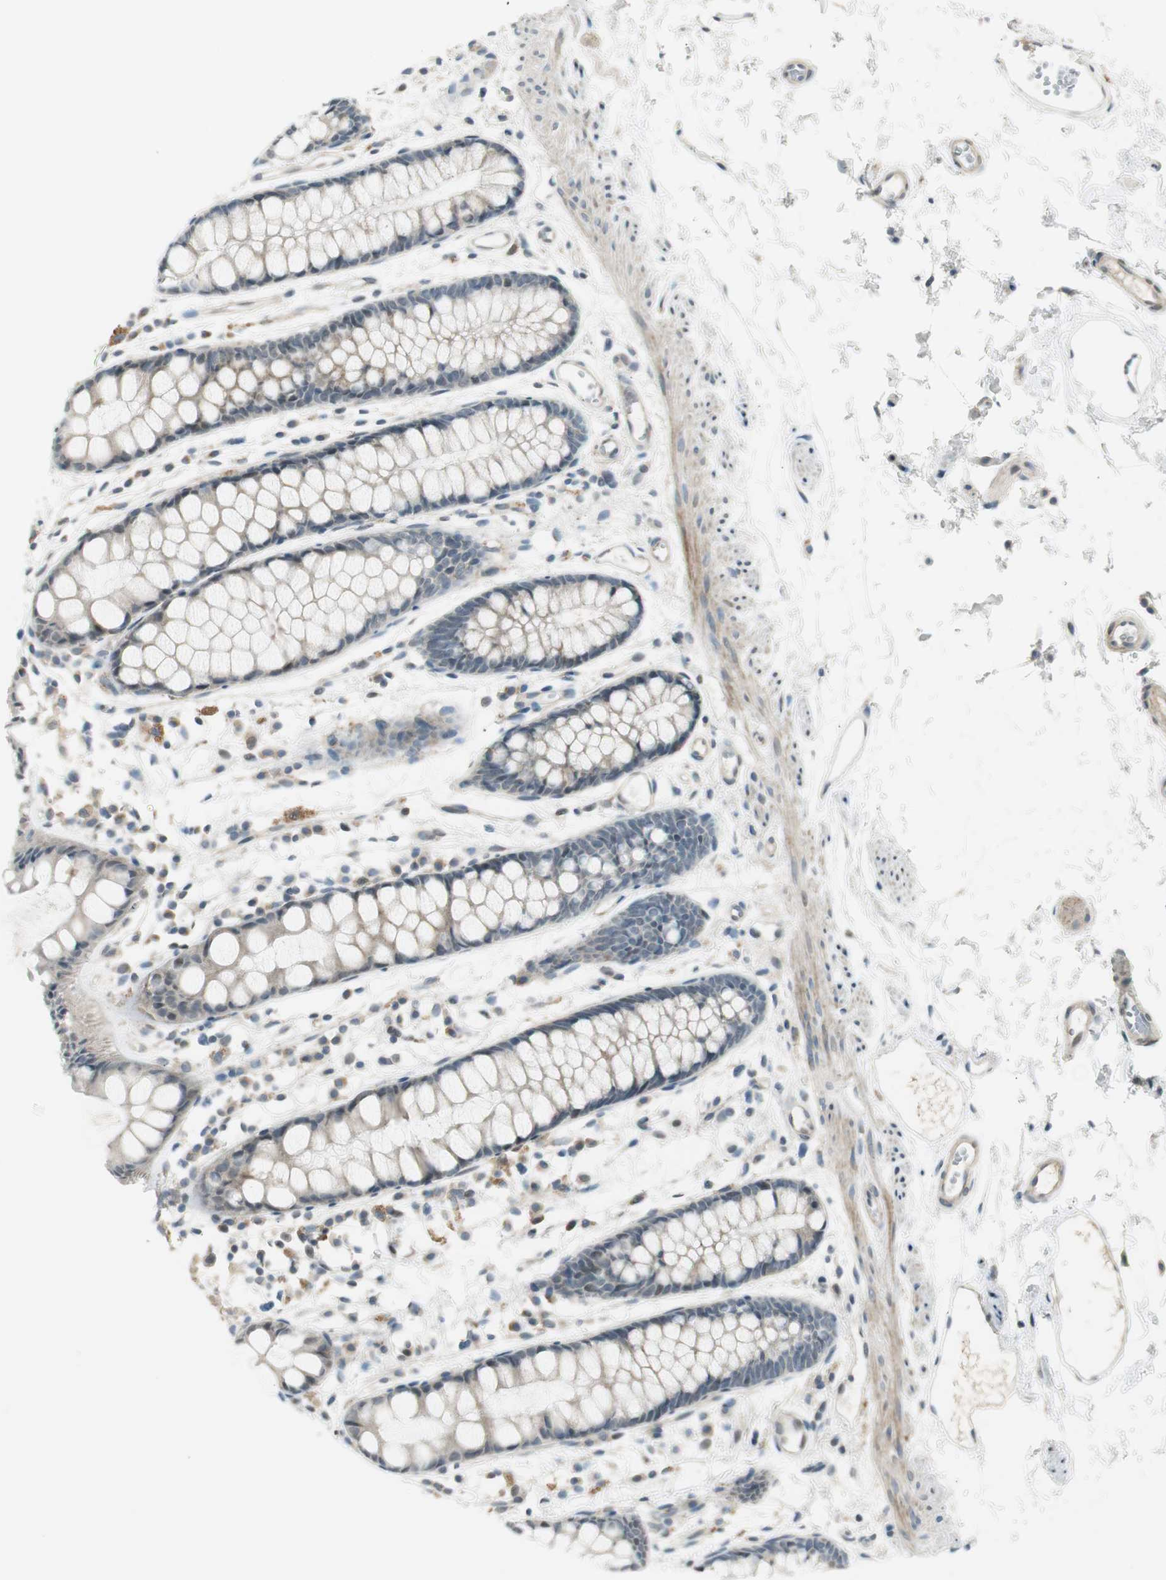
{"staining": {"intensity": "weak", "quantity": "<25%", "location": "cytoplasmic/membranous"}, "tissue": "rectum", "cell_type": "Glandular cells", "image_type": "normal", "snomed": [{"axis": "morphology", "description": "Normal tissue, NOS"}, {"axis": "topography", "description": "Rectum"}], "caption": "Glandular cells are negative for brown protein staining in unremarkable rectum. (IHC, brightfield microscopy, high magnification).", "gene": "PCDHB15", "patient": {"sex": "female", "age": 66}}